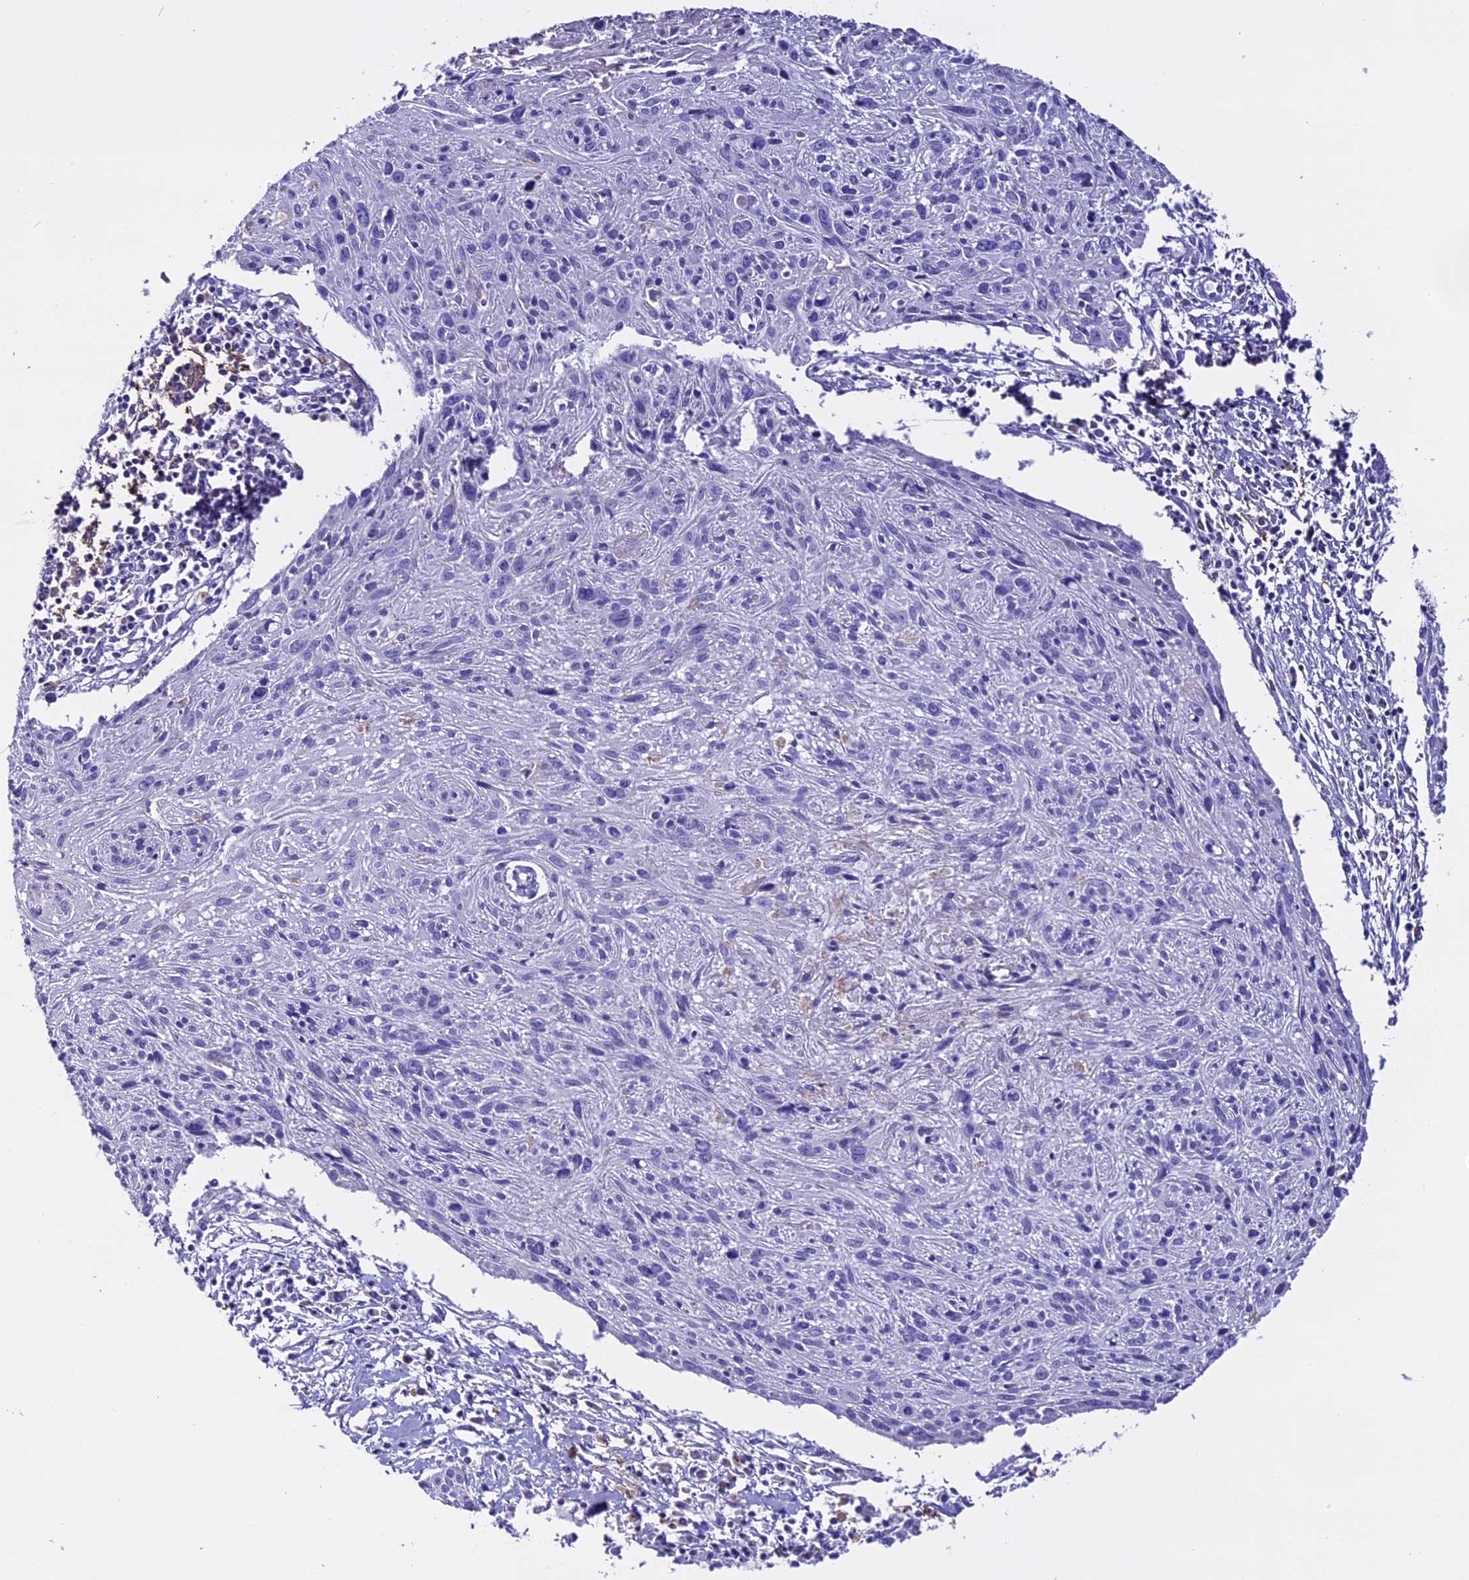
{"staining": {"intensity": "negative", "quantity": "none", "location": "none"}, "tissue": "cervical cancer", "cell_type": "Tumor cells", "image_type": "cancer", "snomed": [{"axis": "morphology", "description": "Squamous cell carcinoma, NOS"}, {"axis": "topography", "description": "Cervix"}], "caption": "There is no significant staining in tumor cells of squamous cell carcinoma (cervical).", "gene": "NOD2", "patient": {"sex": "female", "age": 51}}